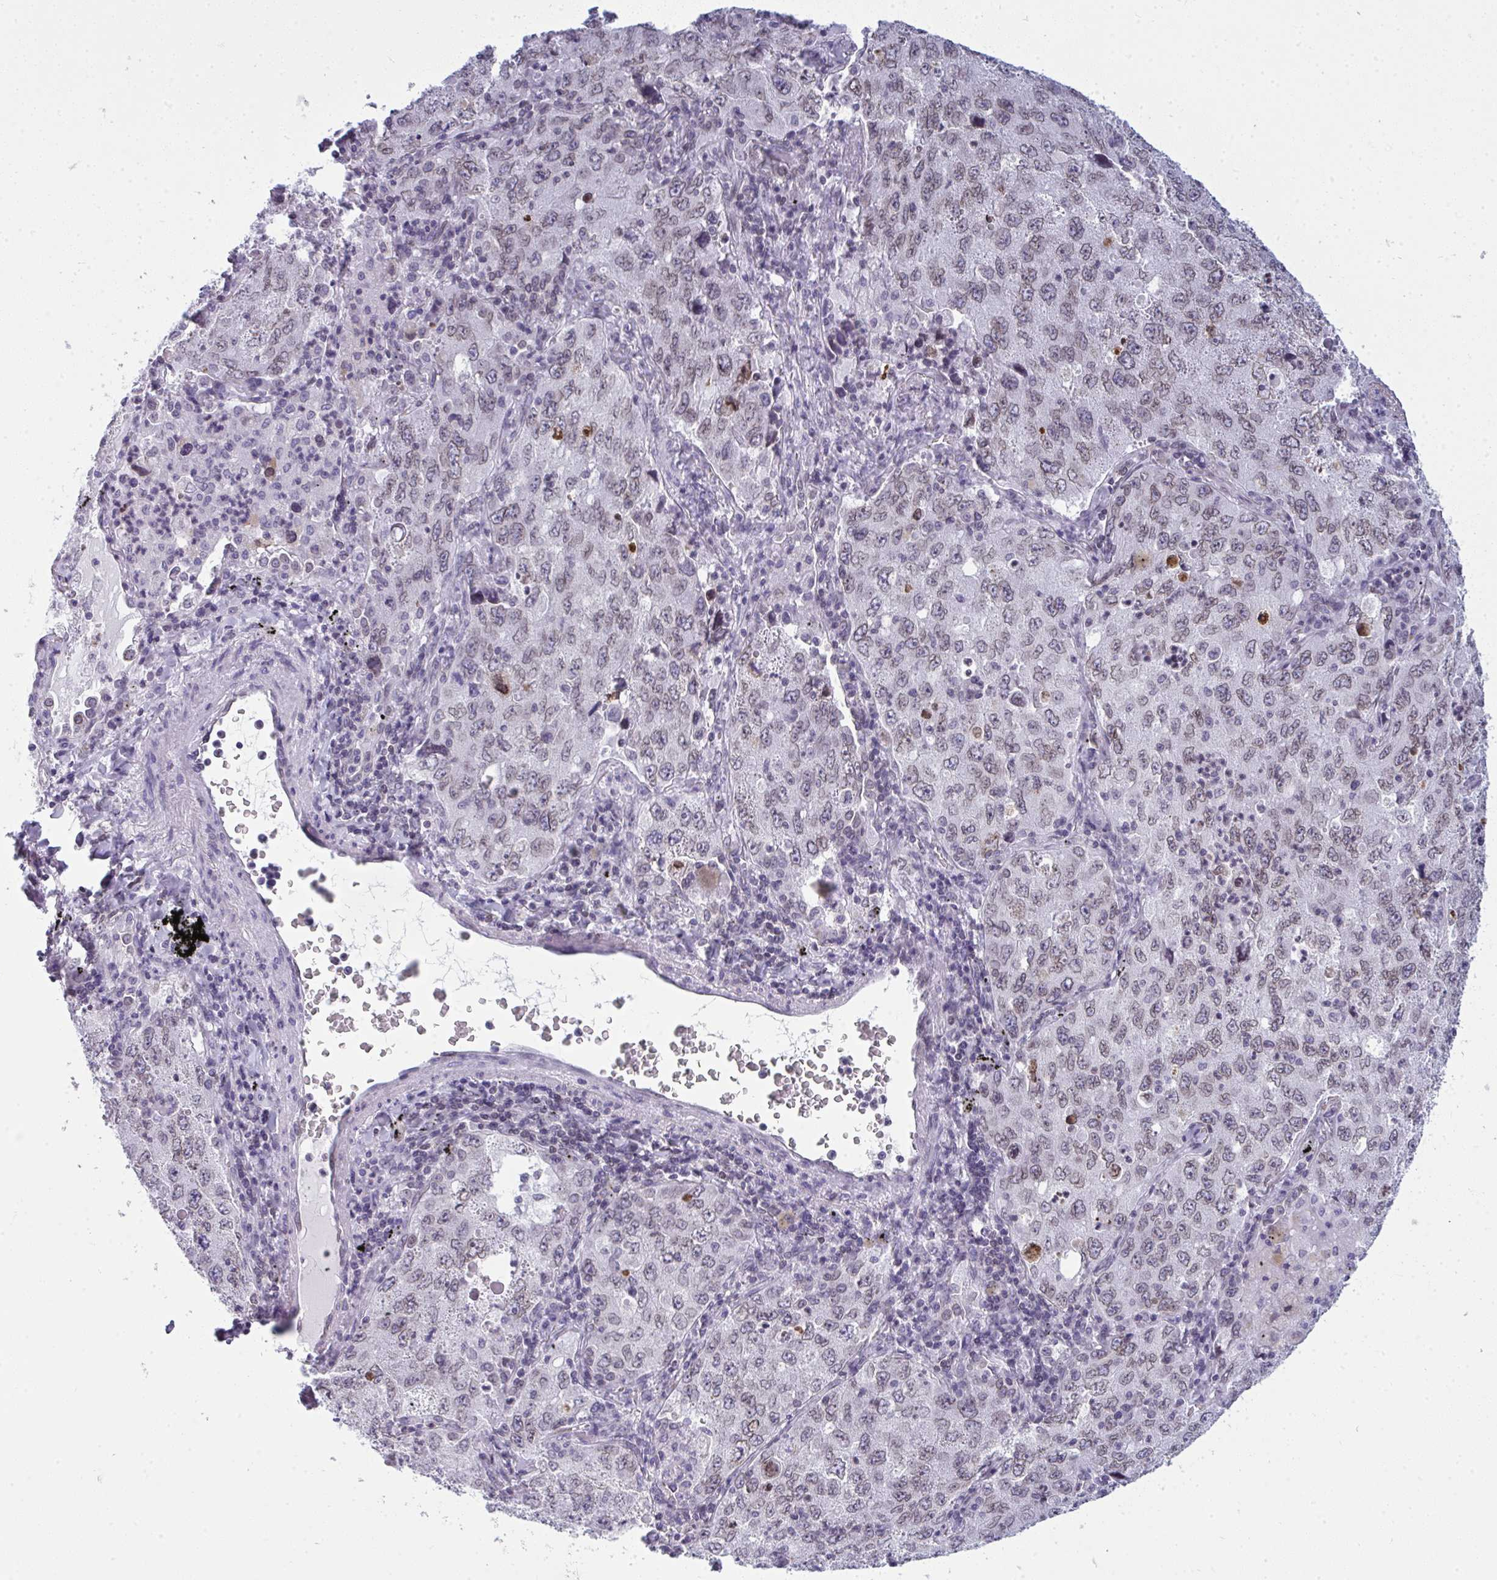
{"staining": {"intensity": "weak", "quantity": "<25%", "location": "cytoplasmic/membranous,nuclear"}, "tissue": "lung cancer", "cell_type": "Tumor cells", "image_type": "cancer", "snomed": [{"axis": "morphology", "description": "Adenocarcinoma, NOS"}, {"axis": "topography", "description": "Lung"}], "caption": "High magnification brightfield microscopy of lung cancer stained with DAB (3,3'-diaminobenzidine) (brown) and counterstained with hematoxylin (blue): tumor cells show no significant expression.", "gene": "LMNB2", "patient": {"sex": "female", "age": 57}}